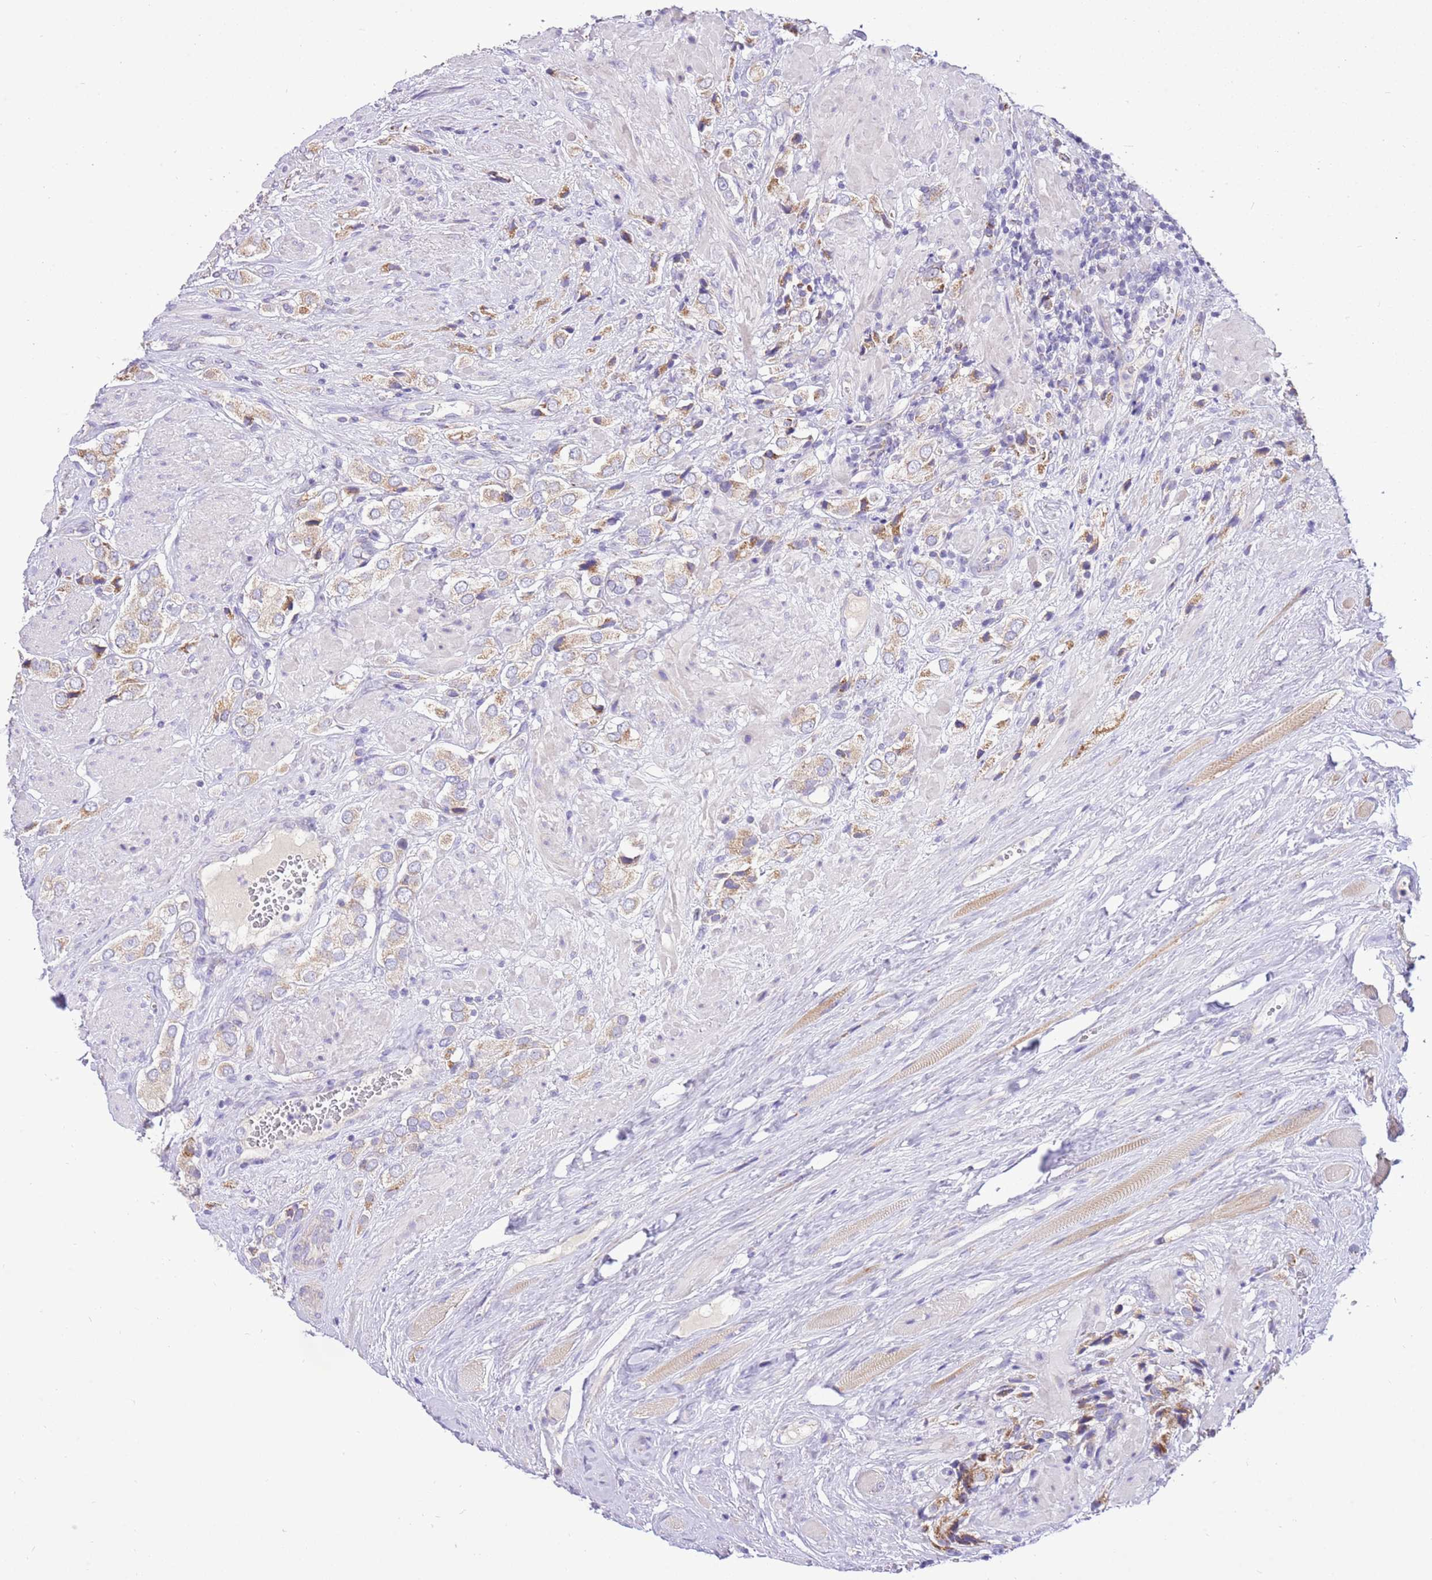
{"staining": {"intensity": "moderate", "quantity": "25%-75%", "location": "cytoplasmic/membranous"}, "tissue": "prostate cancer", "cell_type": "Tumor cells", "image_type": "cancer", "snomed": [{"axis": "morphology", "description": "Adenocarcinoma, High grade"}, {"axis": "topography", "description": "Prostate and seminal vesicle, NOS"}], "caption": "A photomicrograph showing moderate cytoplasmic/membranous positivity in approximately 25%-75% of tumor cells in adenocarcinoma (high-grade) (prostate), as visualized by brown immunohistochemical staining.", "gene": "COX17", "patient": {"sex": "male", "age": 64}}